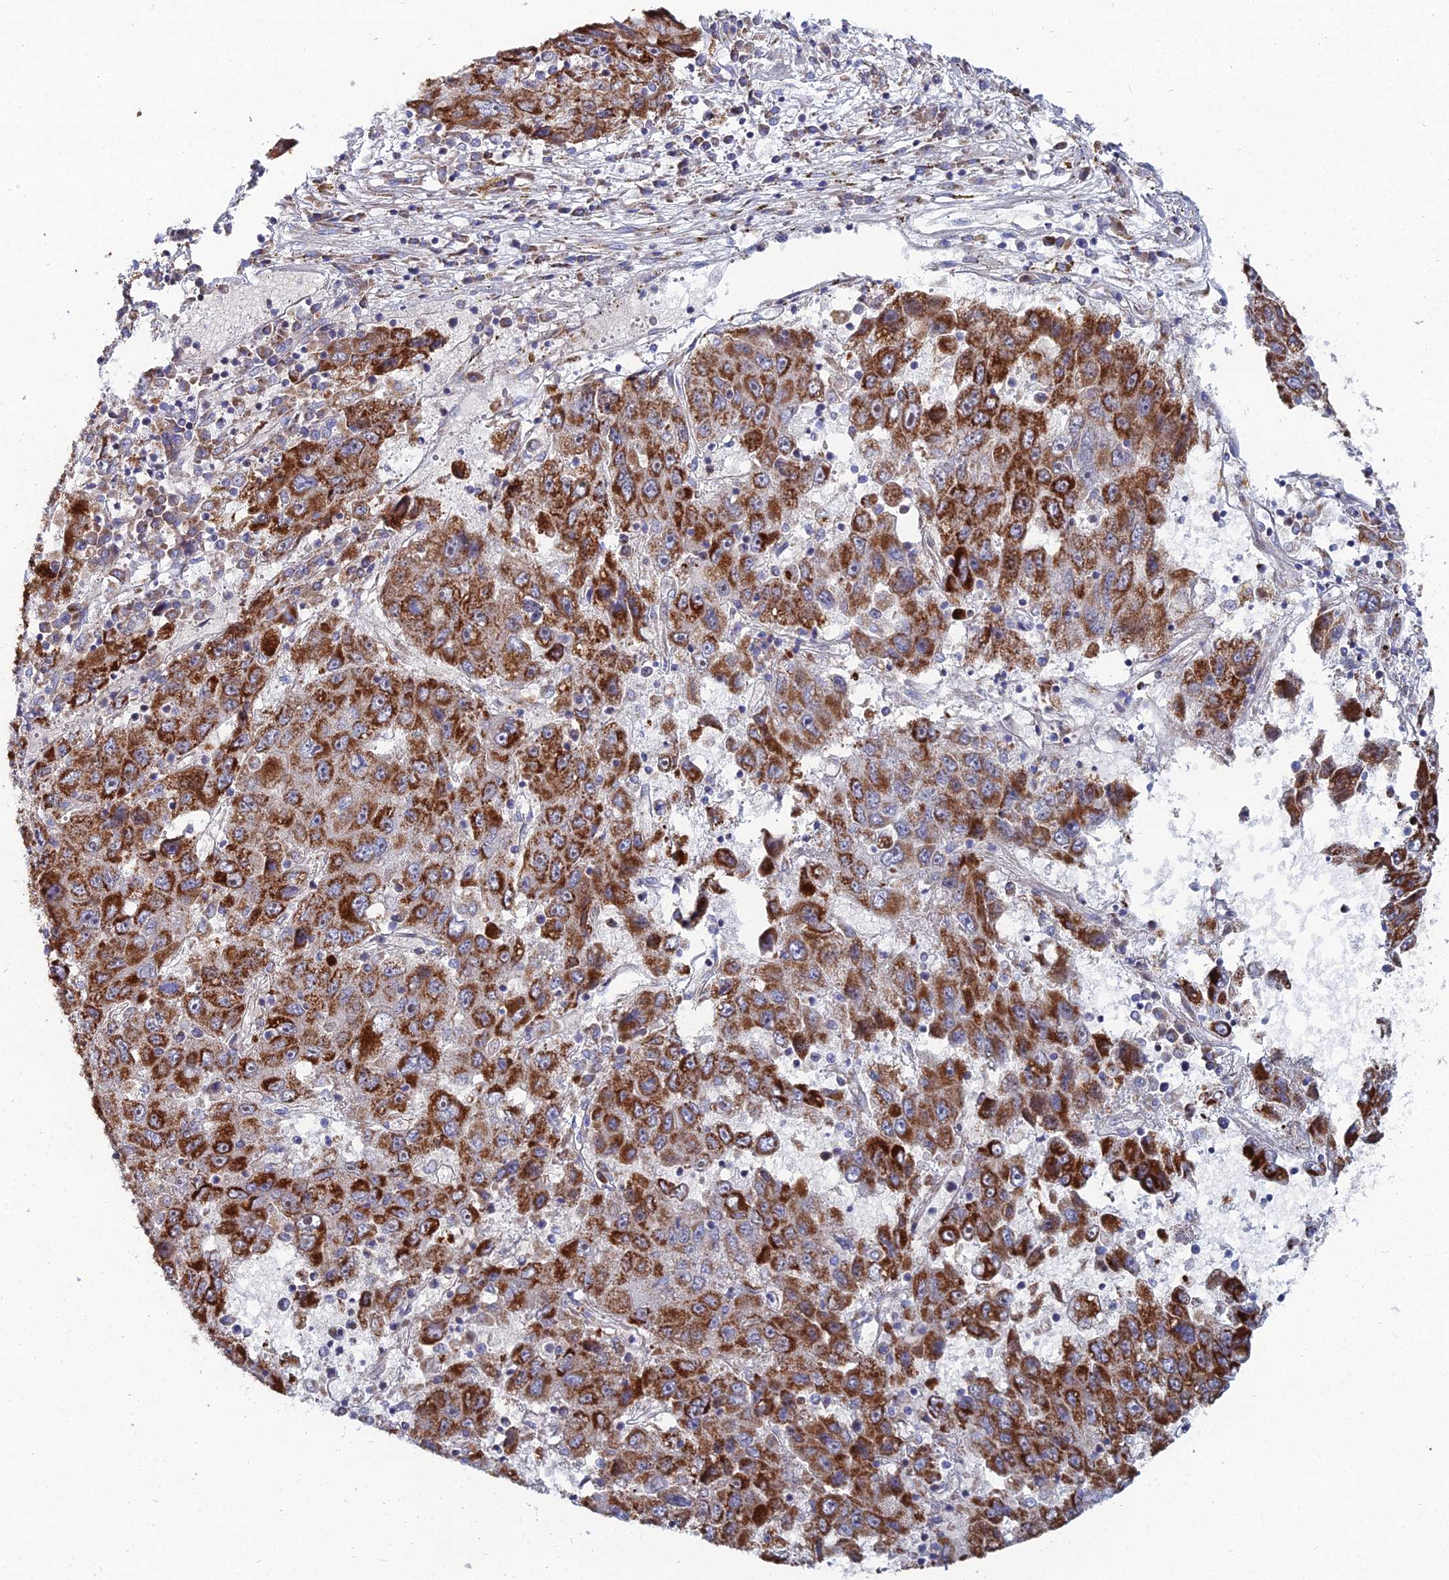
{"staining": {"intensity": "strong", "quantity": ">75%", "location": "cytoplasmic/membranous"}, "tissue": "liver cancer", "cell_type": "Tumor cells", "image_type": "cancer", "snomed": [{"axis": "morphology", "description": "Carcinoma, Hepatocellular, NOS"}, {"axis": "topography", "description": "Liver"}], "caption": "The image displays immunohistochemical staining of liver cancer. There is strong cytoplasmic/membranous expression is present in about >75% of tumor cells. (IHC, brightfield microscopy, high magnification).", "gene": "MPC1", "patient": {"sex": "male", "age": 49}}